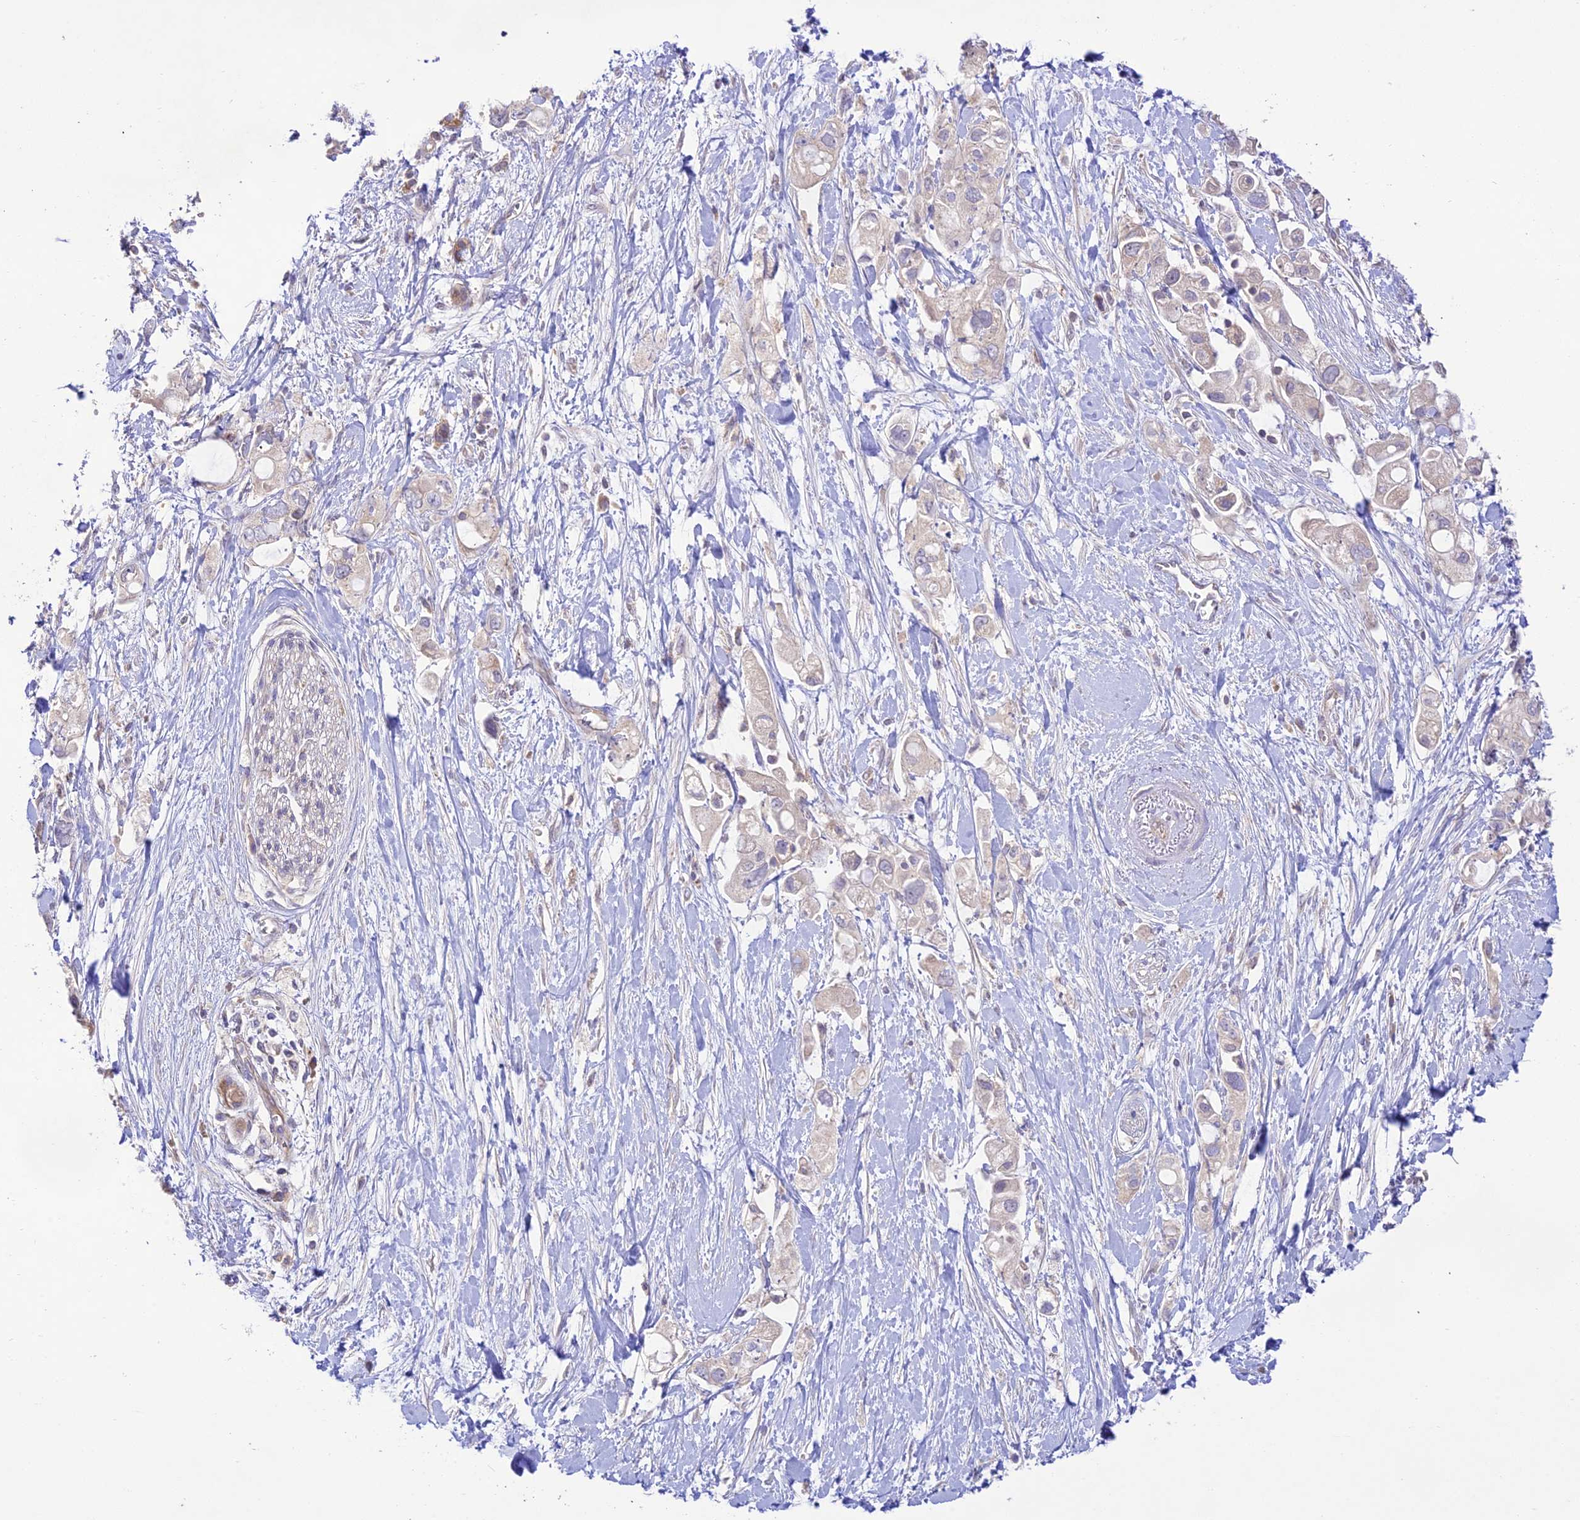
{"staining": {"intensity": "weak", "quantity": "25%-75%", "location": "cytoplasmic/membranous"}, "tissue": "pancreatic cancer", "cell_type": "Tumor cells", "image_type": "cancer", "snomed": [{"axis": "morphology", "description": "Adenocarcinoma, NOS"}, {"axis": "topography", "description": "Pancreas"}], "caption": "Immunohistochemistry (DAB (3,3'-diaminobenzidine)) staining of pancreatic adenocarcinoma displays weak cytoplasmic/membranous protein positivity in about 25%-75% of tumor cells.", "gene": "TMEM259", "patient": {"sex": "female", "age": 56}}